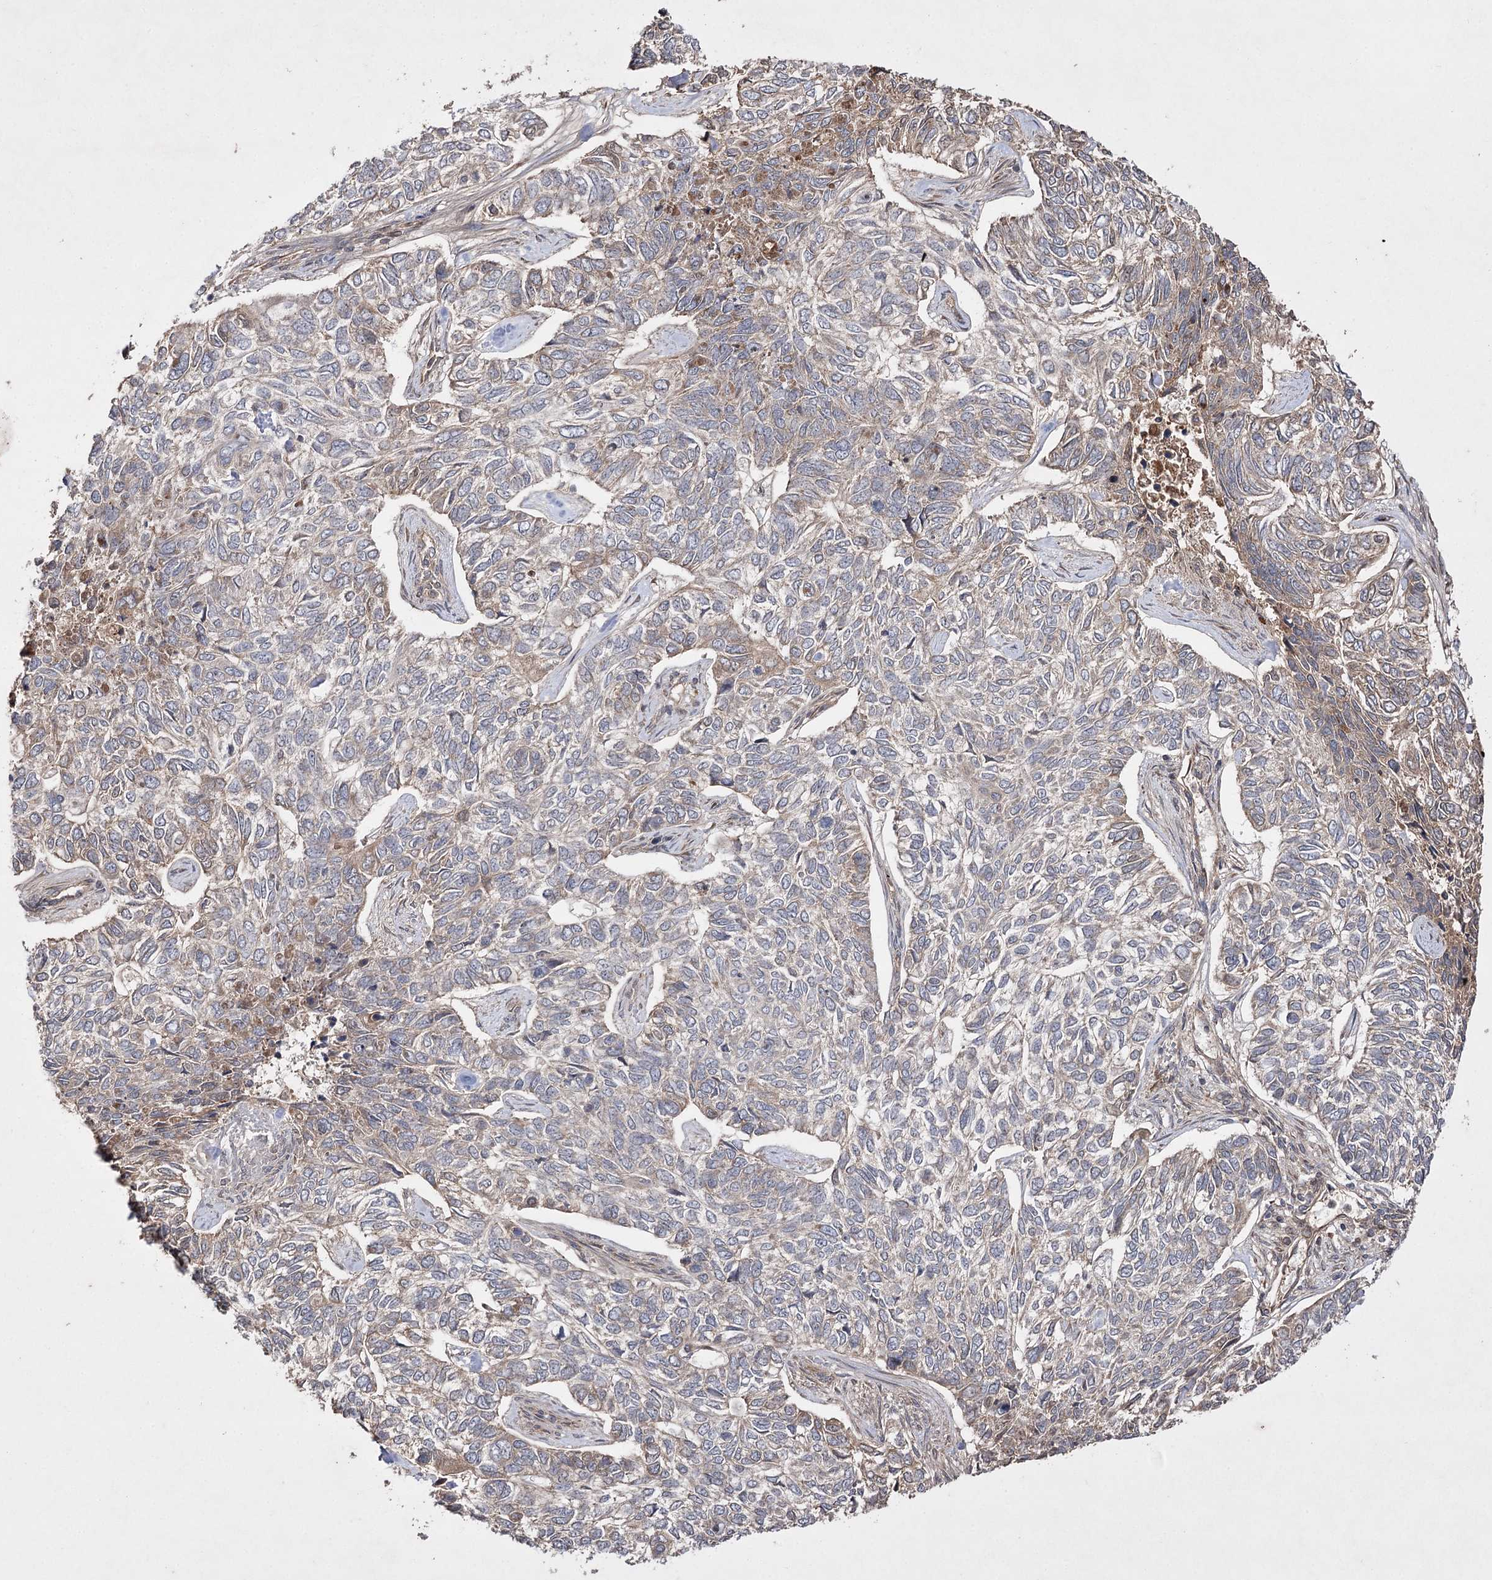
{"staining": {"intensity": "weak", "quantity": "<25%", "location": "cytoplasmic/membranous"}, "tissue": "skin cancer", "cell_type": "Tumor cells", "image_type": "cancer", "snomed": [{"axis": "morphology", "description": "Basal cell carcinoma"}, {"axis": "topography", "description": "Skin"}], "caption": "The image reveals no staining of tumor cells in skin basal cell carcinoma.", "gene": "FANCL", "patient": {"sex": "female", "age": 65}}